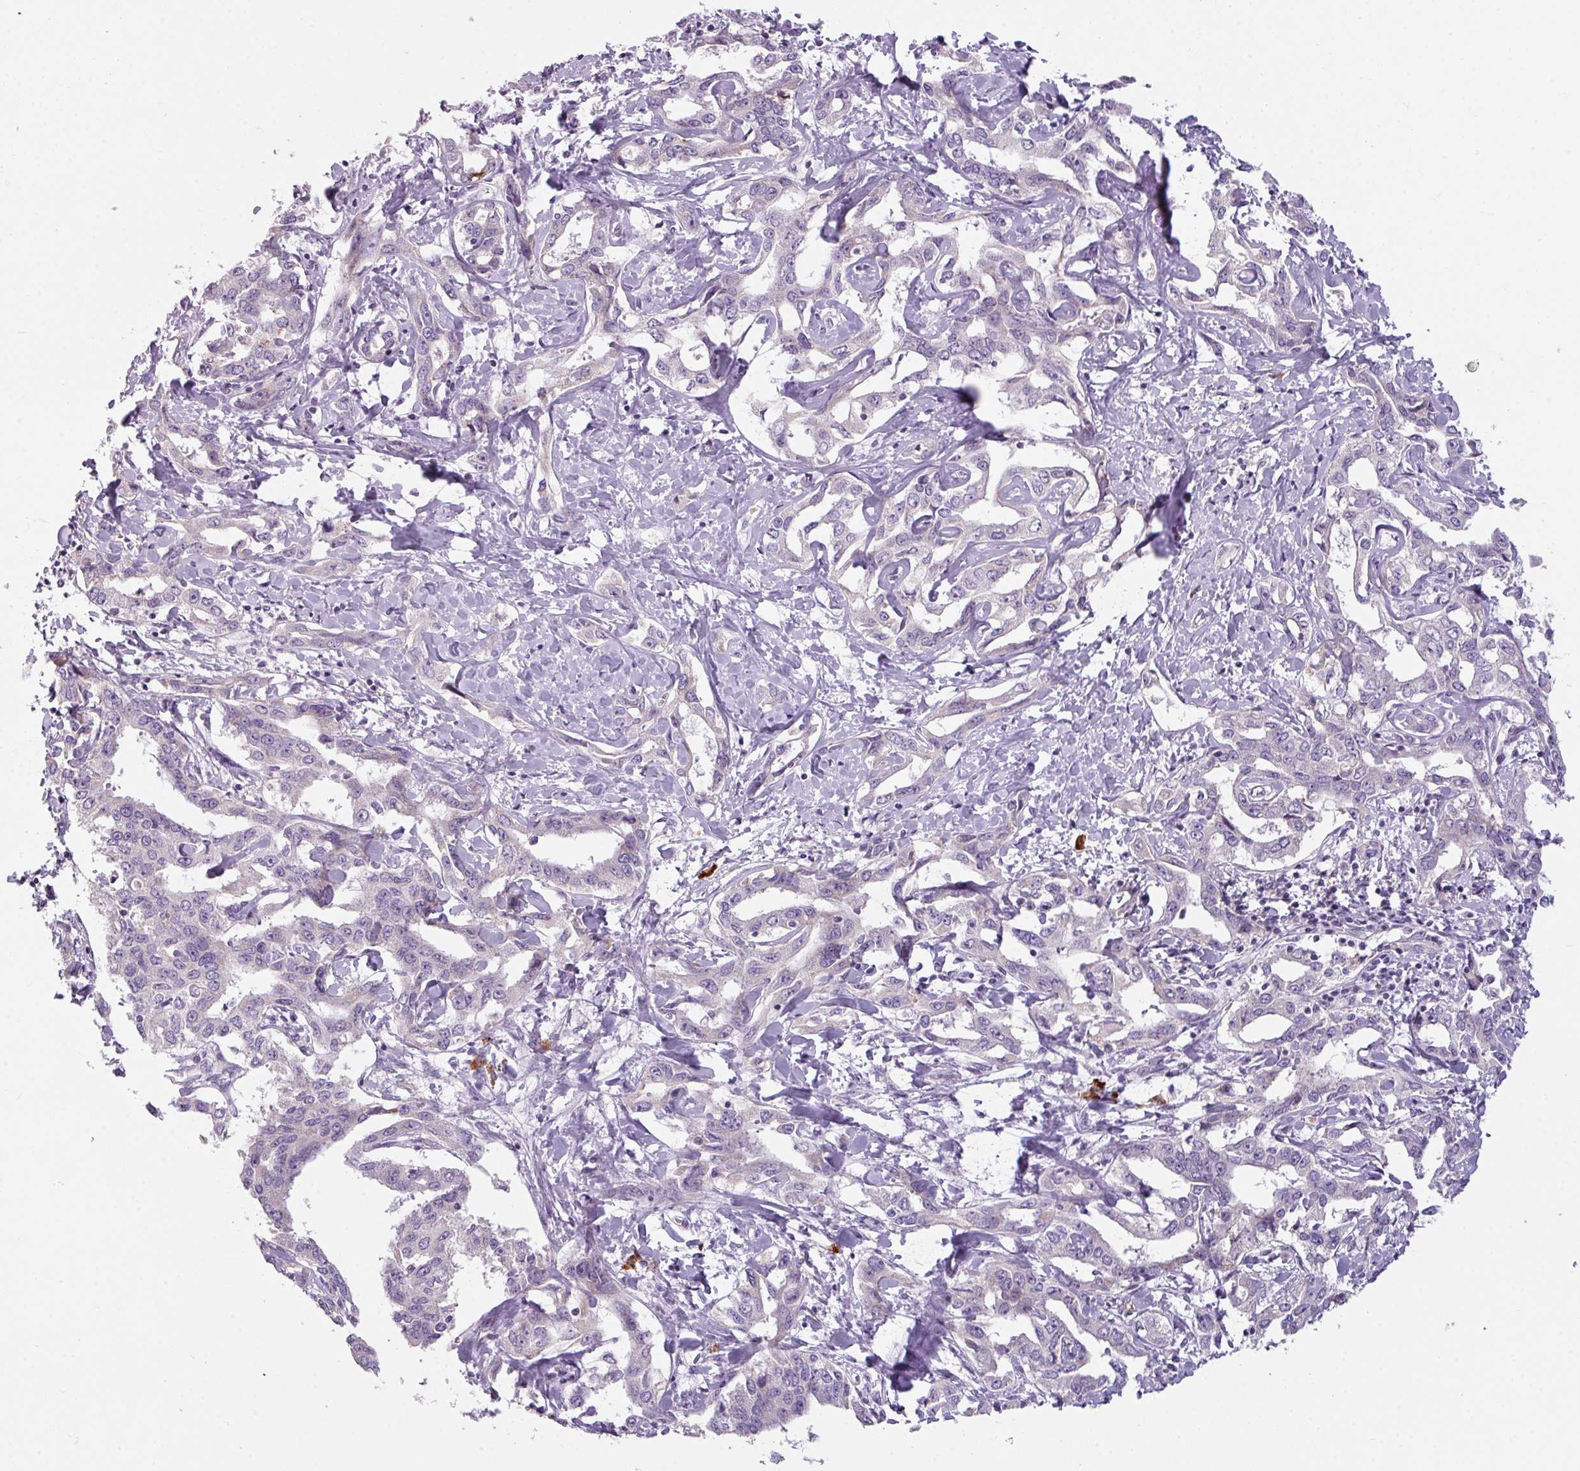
{"staining": {"intensity": "negative", "quantity": "none", "location": "none"}, "tissue": "liver cancer", "cell_type": "Tumor cells", "image_type": "cancer", "snomed": [{"axis": "morphology", "description": "Cholangiocarcinoma"}, {"axis": "topography", "description": "Liver"}], "caption": "IHC image of human liver cholangiocarcinoma stained for a protein (brown), which exhibits no staining in tumor cells.", "gene": "C2orf68", "patient": {"sex": "male", "age": 59}}